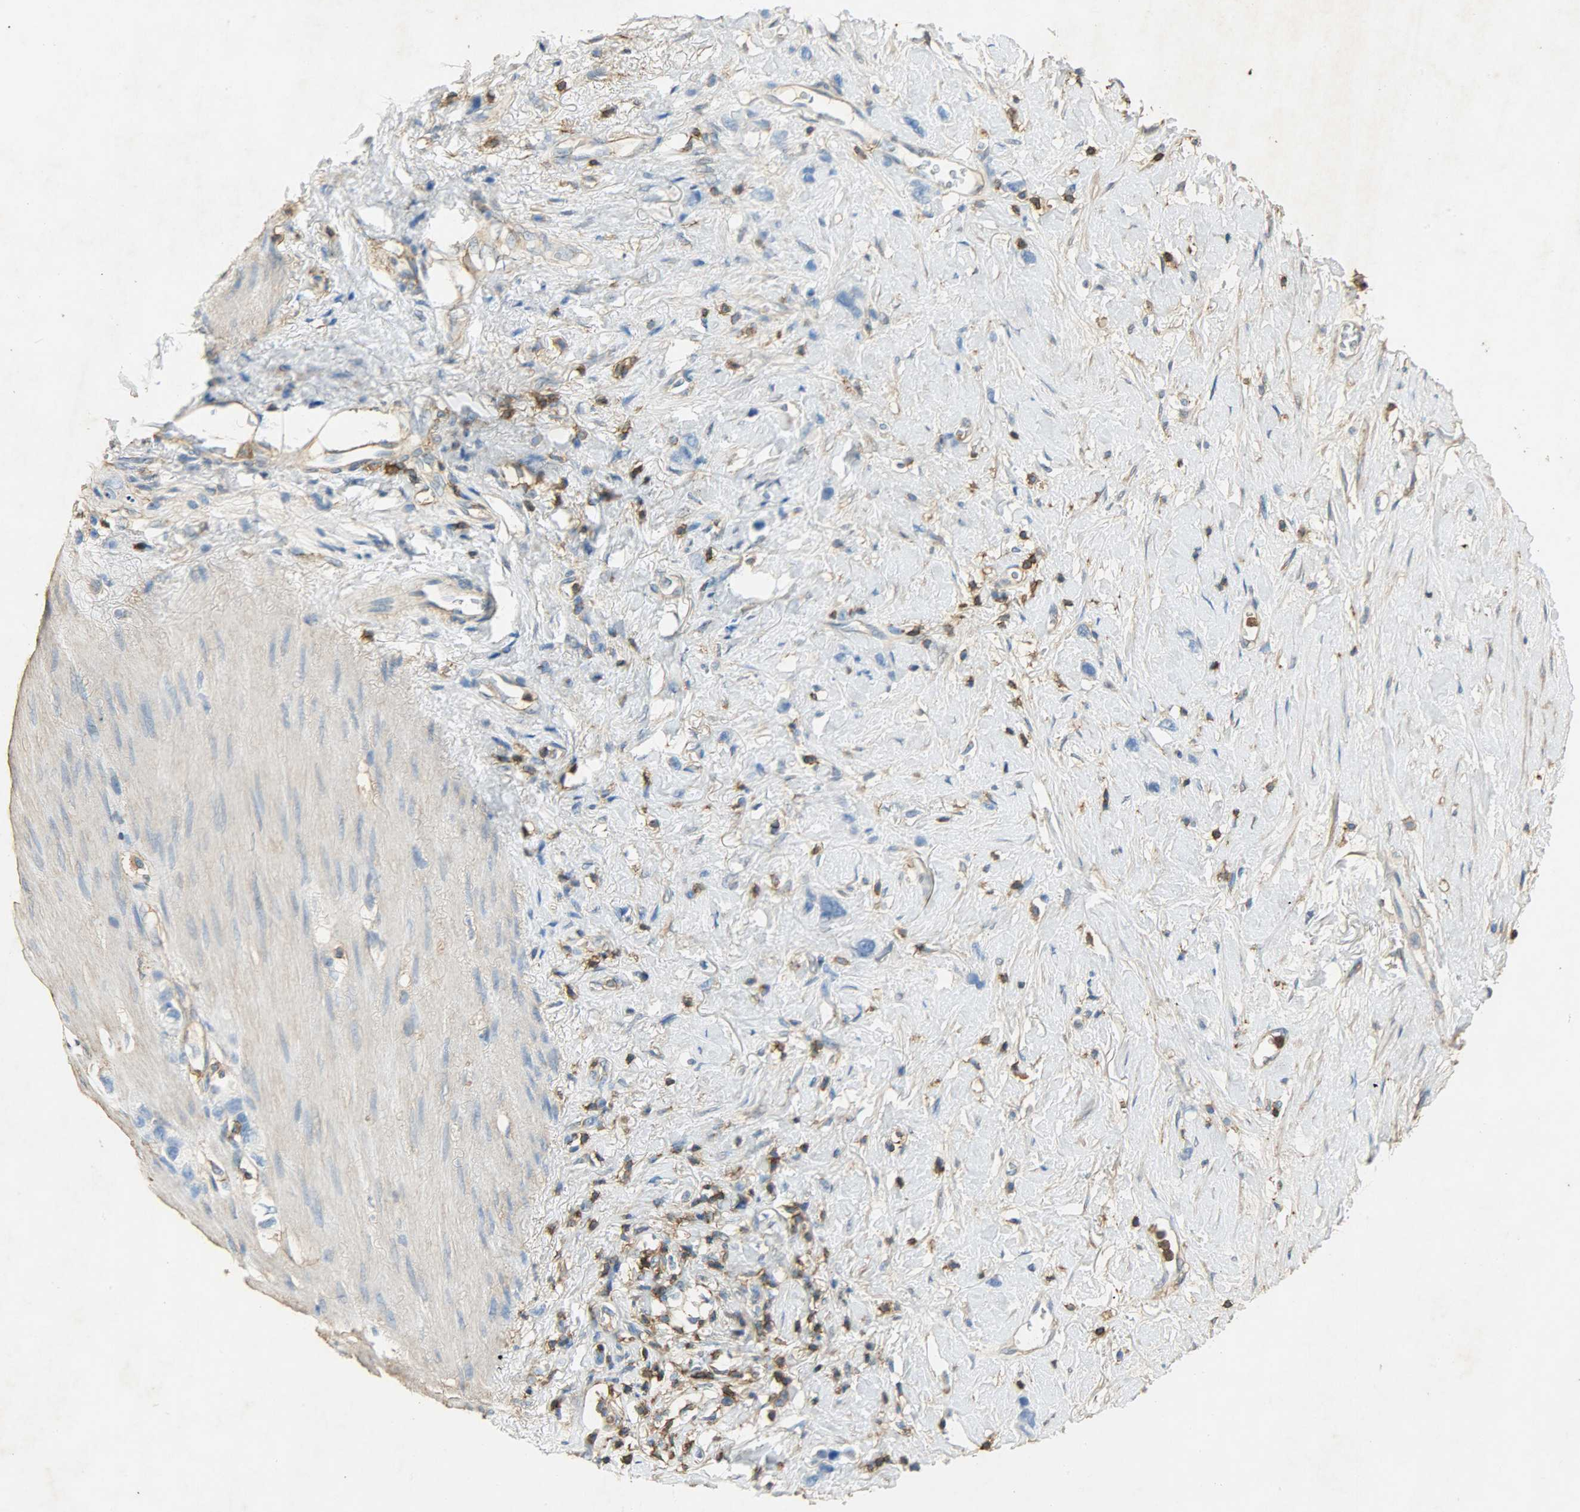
{"staining": {"intensity": "negative", "quantity": "none", "location": "none"}, "tissue": "stomach cancer", "cell_type": "Tumor cells", "image_type": "cancer", "snomed": [{"axis": "morphology", "description": "Normal tissue, NOS"}, {"axis": "morphology", "description": "Adenocarcinoma, NOS"}, {"axis": "morphology", "description": "Adenocarcinoma, High grade"}, {"axis": "topography", "description": "Stomach, upper"}, {"axis": "topography", "description": "Stomach"}], "caption": "Stomach adenocarcinoma (high-grade) was stained to show a protein in brown. There is no significant staining in tumor cells.", "gene": "ANXA6", "patient": {"sex": "female", "age": 65}}